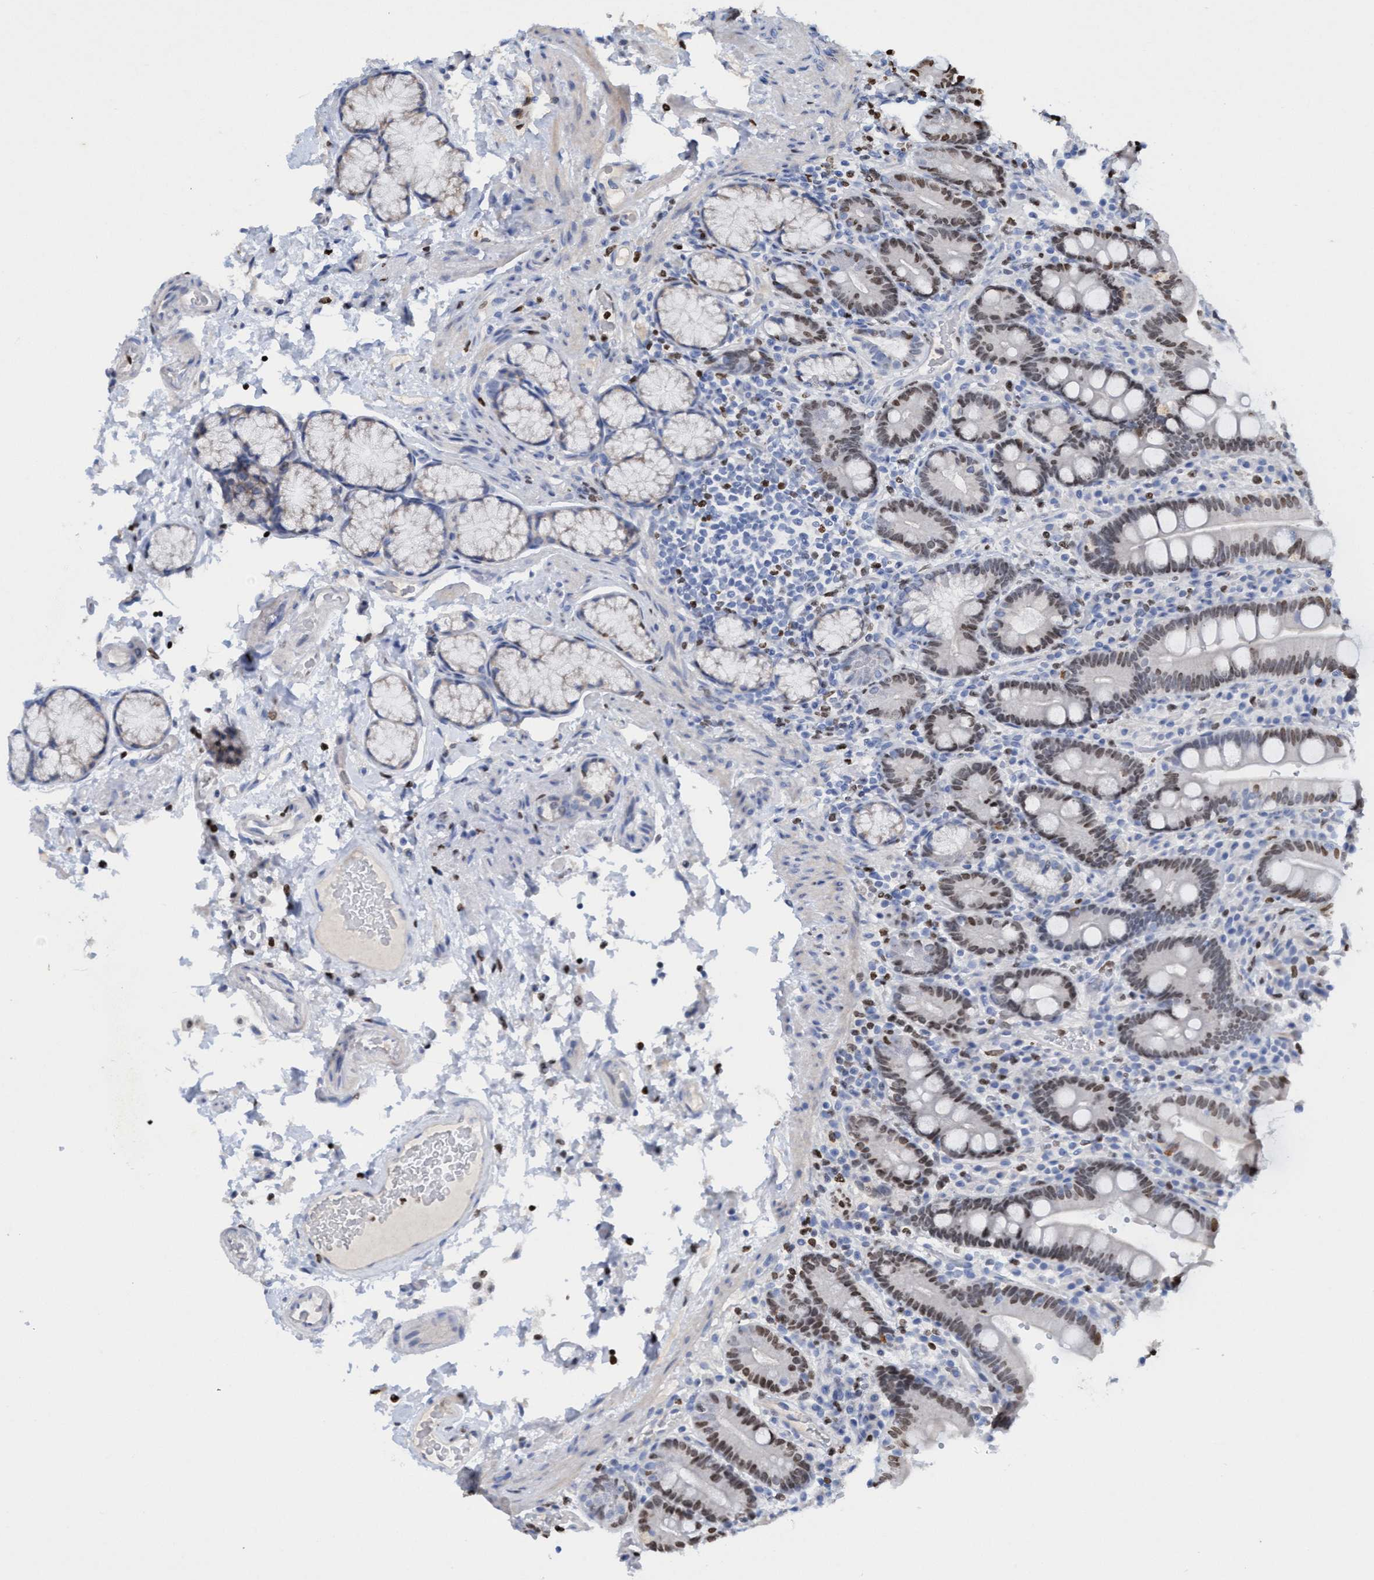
{"staining": {"intensity": "moderate", "quantity": "25%-75%", "location": "nuclear"}, "tissue": "duodenum", "cell_type": "Glandular cells", "image_type": "normal", "snomed": [{"axis": "morphology", "description": "Normal tissue, NOS"}, {"axis": "topography", "description": "Small intestine, NOS"}], "caption": "Immunohistochemistry photomicrograph of unremarkable duodenum: duodenum stained using immunohistochemistry (IHC) shows medium levels of moderate protein expression localized specifically in the nuclear of glandular cells, appearing as a nuclear brown color.", "gene": "CBX2", "patient": {"sex": "female", "age": 71}}